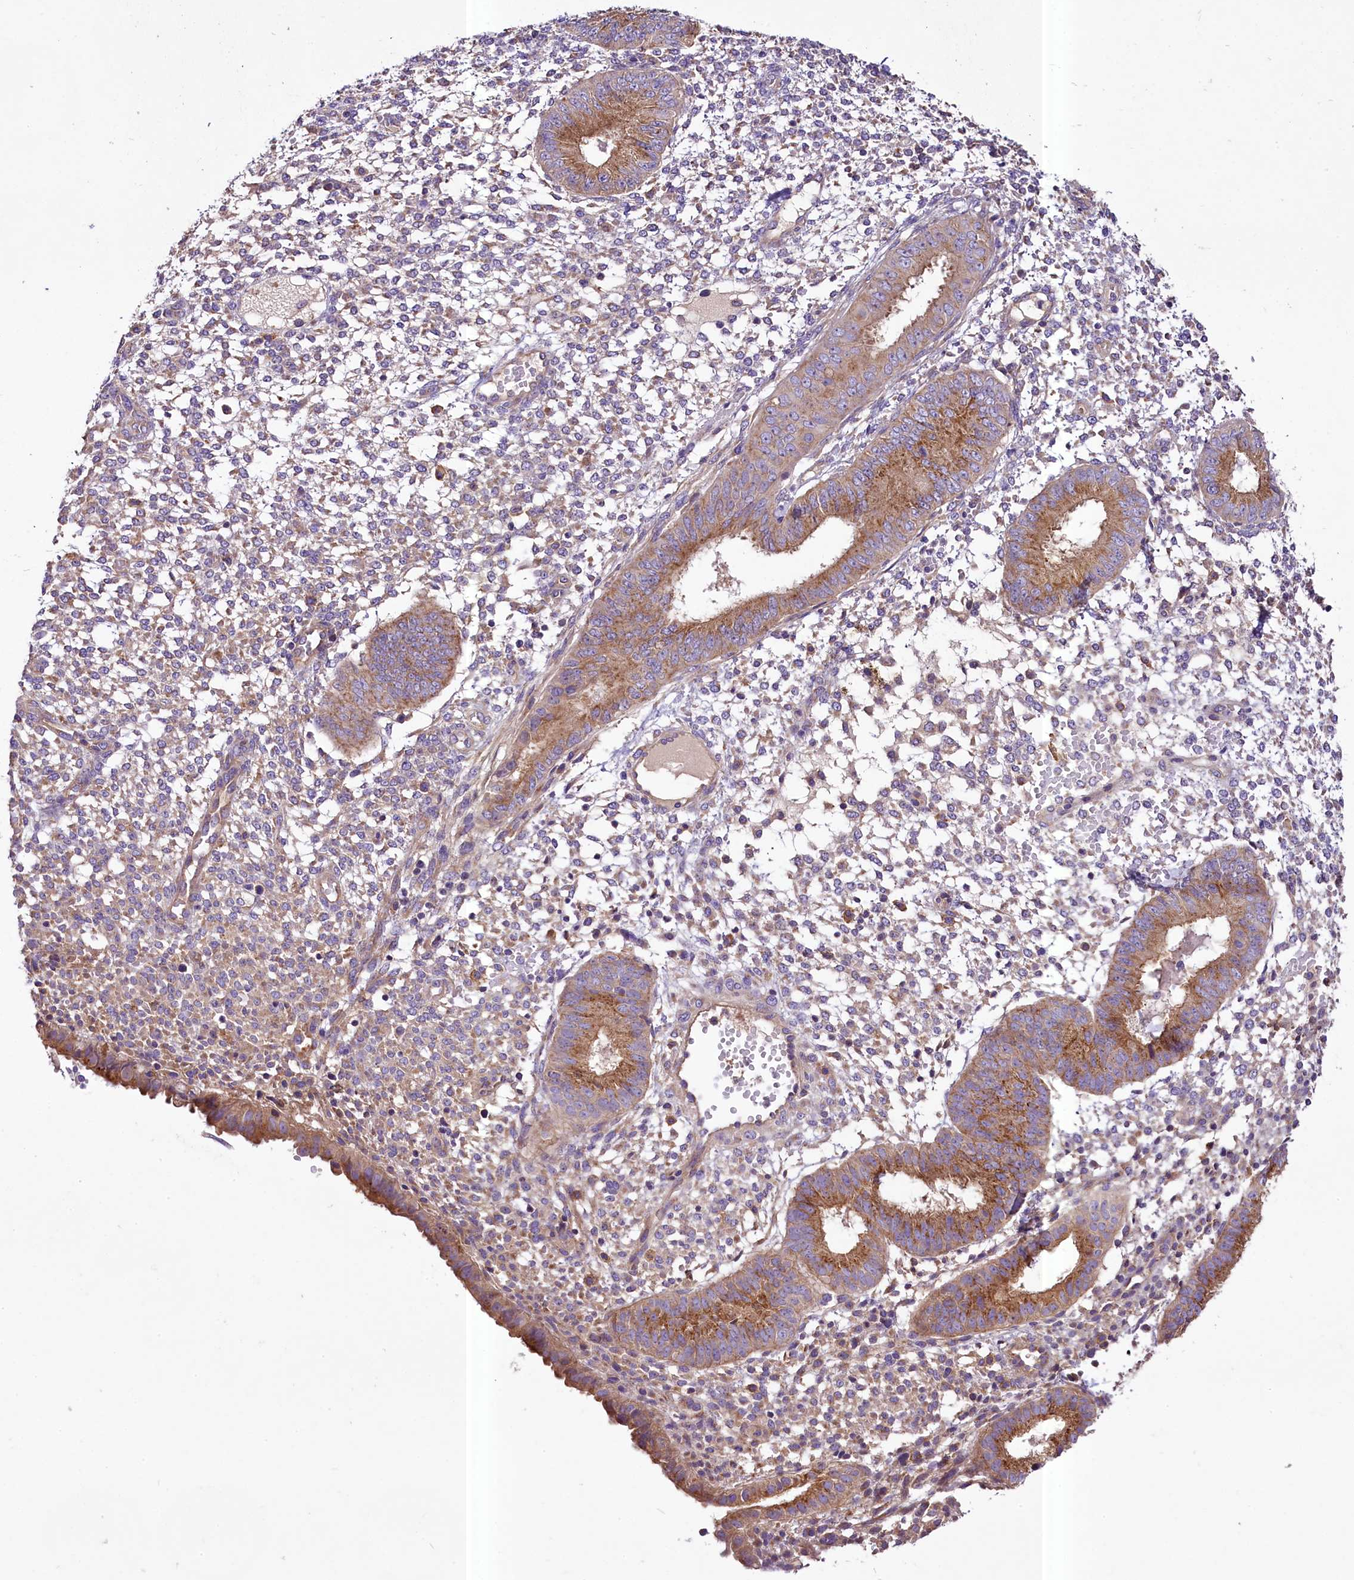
{"staining": {"intensity": "weak", "quantity": "25%-75%", "location": "cytoplasmic/membranous"}, "tissue": "endometrium", "cell_type": "Cells in endometrial stroma", "image_type": "normal", "snomed": [{"axis": "morphology", "description": "Normal tissue, NOS"}, {"axis": "topography", "description": "Endometrium"}], "caption": "This is a photomicrograph of IHC staining of normal endometrium, which shows weak staining in the cytoplasmic/membranous of cells in endometrial stroma.", "gene": "PEMT", "patient": {"sex": "female", "age": 49}}